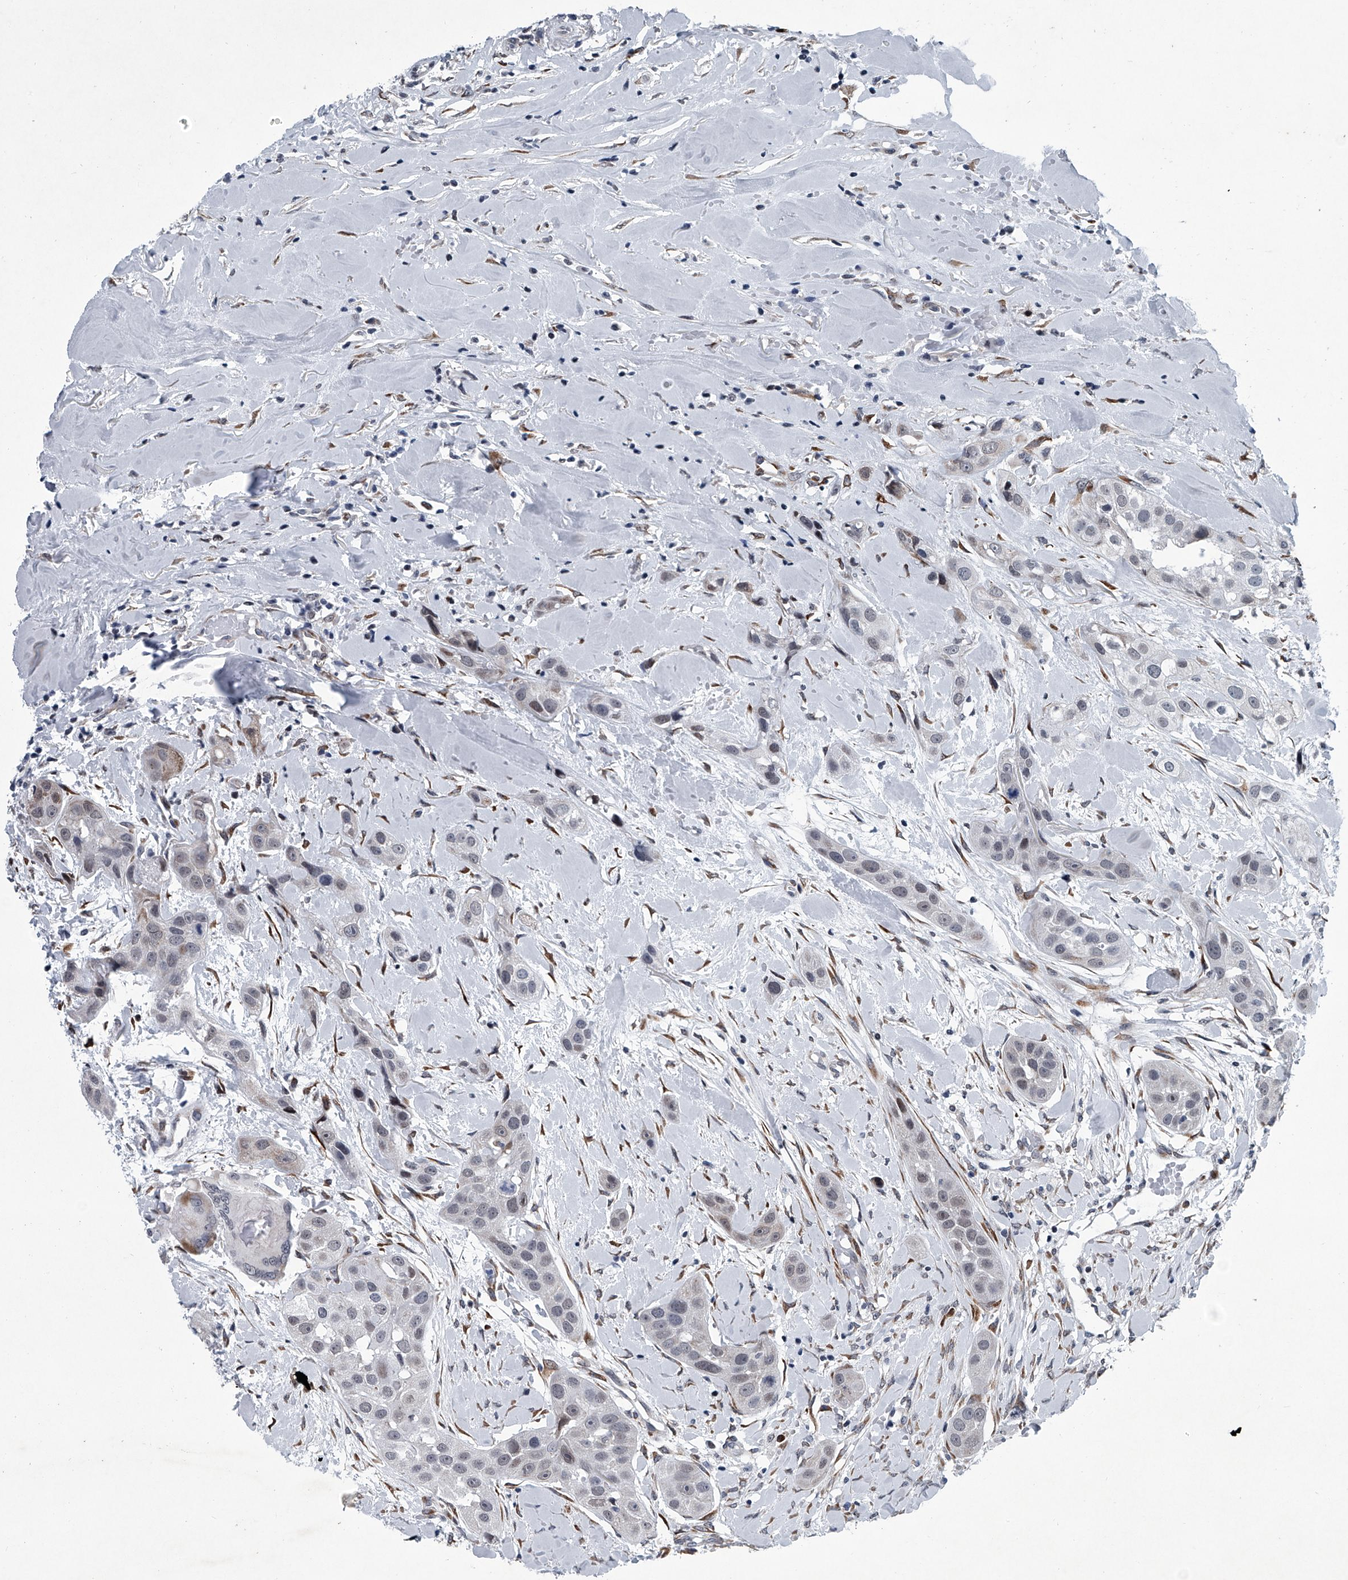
{"staining": {"intensity": "negative", "quantity": "none", "location": "none"}, "tissue": "head and neck cancer", "cell_type": "Tumor cells", "image_type": "cancer", "snomed": [{"axis": "morphology", "description": "Normal tissue, NOS"}, {"axis": "morphology", "description": "Squamous cell carcinoma, NOS"}, {"axis": "topography", "description": "Skeletal muscle"}, {"axis": "topography", "description": "Head-Neck"}], "caption": "This is an immunohistochemistry photomicrograph of head and neck cancer (squamous cell carcinoma). There is no positivity in tumor cells.", "gene": "PPP2R5D", "patient": {"sex": "male", "age": 51}}